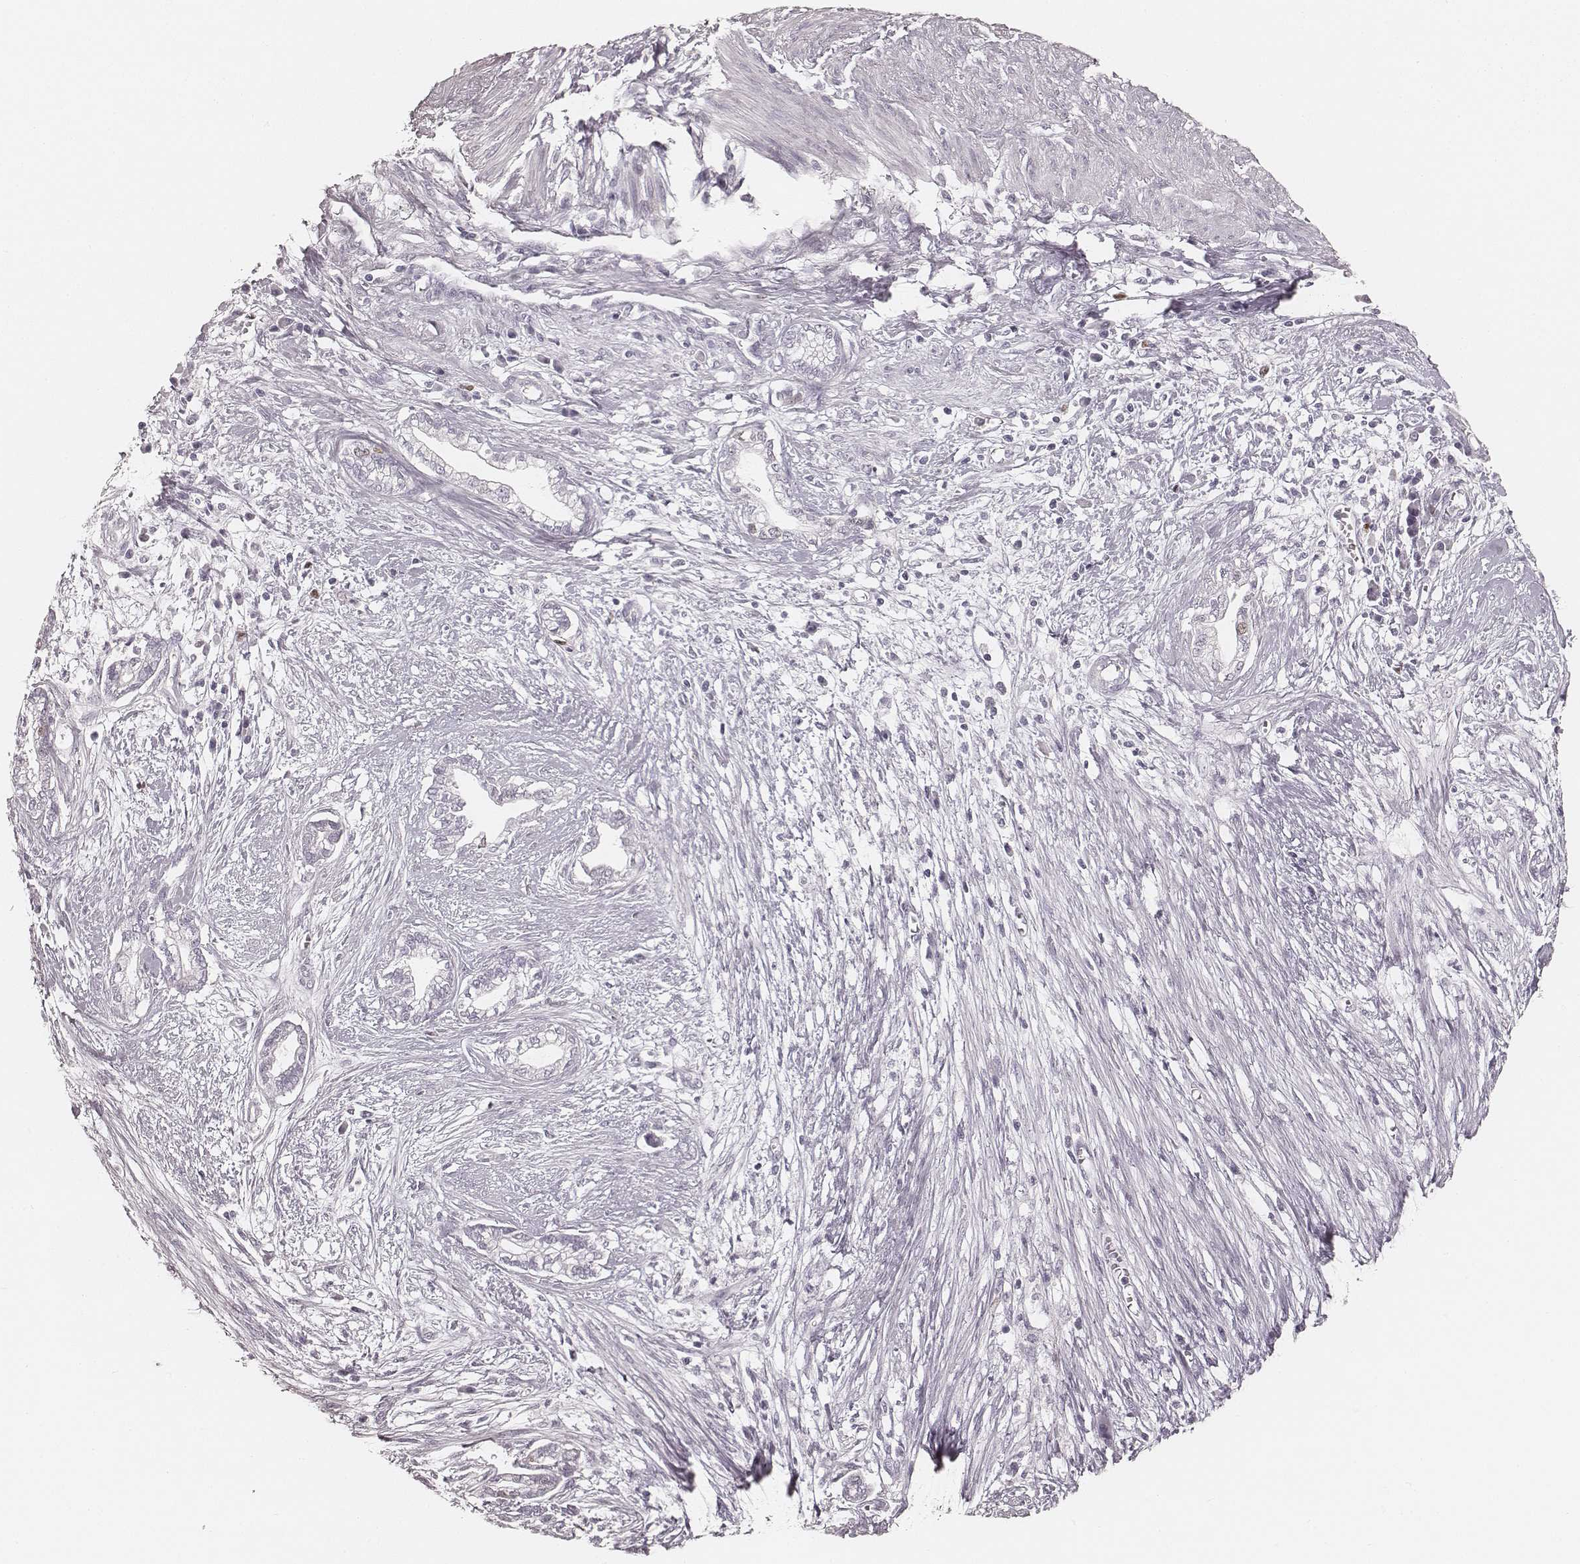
{"staining": {"intensity": "negative", "quantity": "none", "location": "none"}, "tissue": "cervical cancer", "cell_type": "Tumor cells", "image_type": "cancer", "snomed": [{"axis": "morphology", "description": "Adenocarcinoma, NOS"}, {"axis": "topography", "description": "Cervix"}], "caption": "Immunohistochemistry (IHC) photomicrograph of neoplastic tissue: cervical cancer (adenocarcinoma) stained with DAB reveals no significant protein expression in tumor cells.", "gene": "TEX37", "patient": {"sex": "female", "age": 62}}